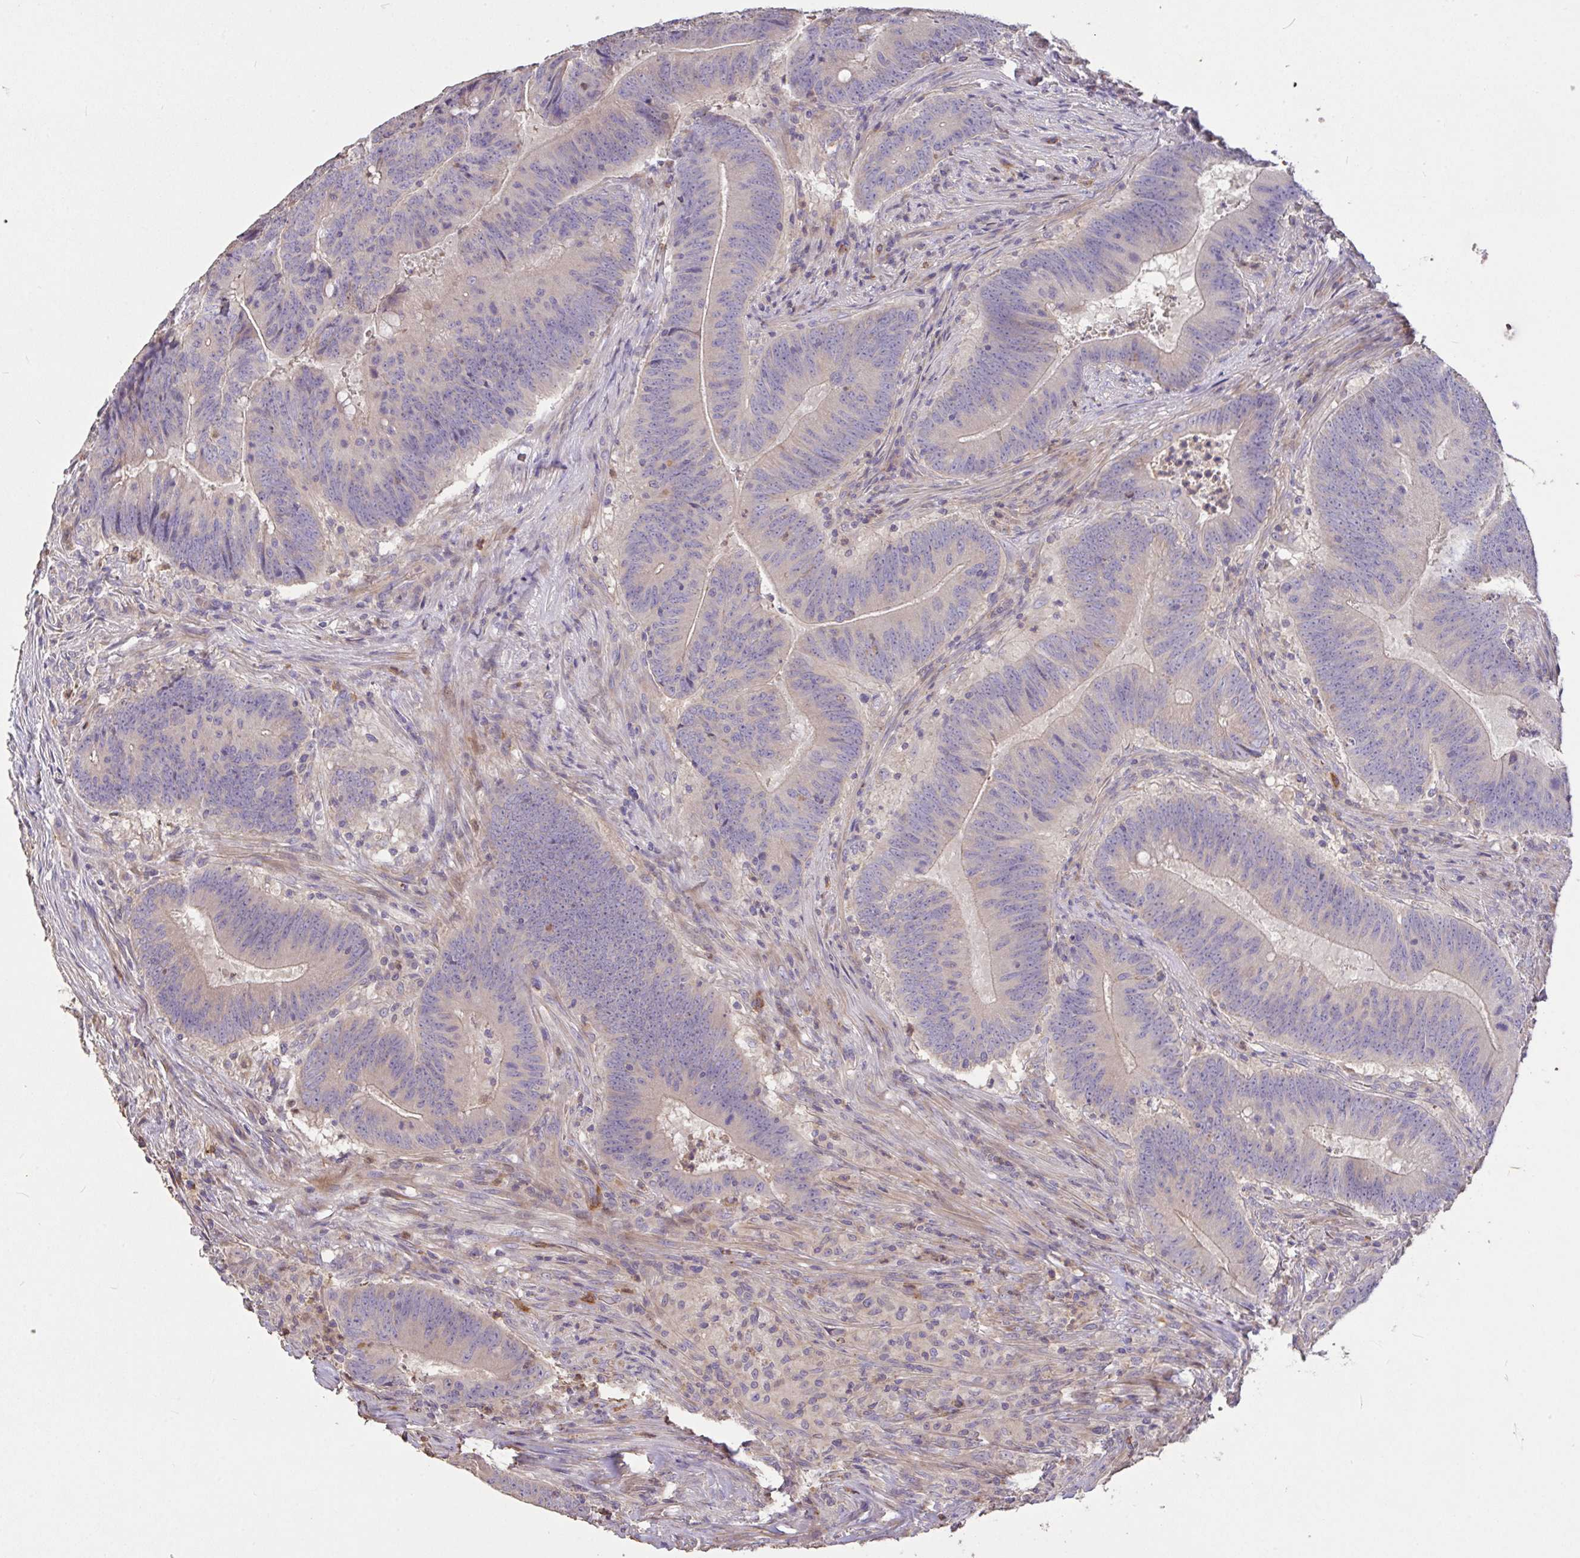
{"staining": {"intensity": "weak", "quantity": "25%-75%", "location": "cytoplasmic/membranous"}, "tissue": "colorectal cancer", "cell_type": "Tumor cells", "image_type": "cancer", "snomed": [{"axis": "morphology", "description": "Adenocarcinoma, NOS"}, {"axis": "topography", "description": "Colon"}], "caption": "Approximately 25%-75% of tumor cells in colorectal cancer (adenocarcinoma) display weak cytoplasmic/membranous protein positivity as visualized by brown immunohistochemical staining.", "gene": "FCER1A", "patient": {"sex": "female", "age": 87}}